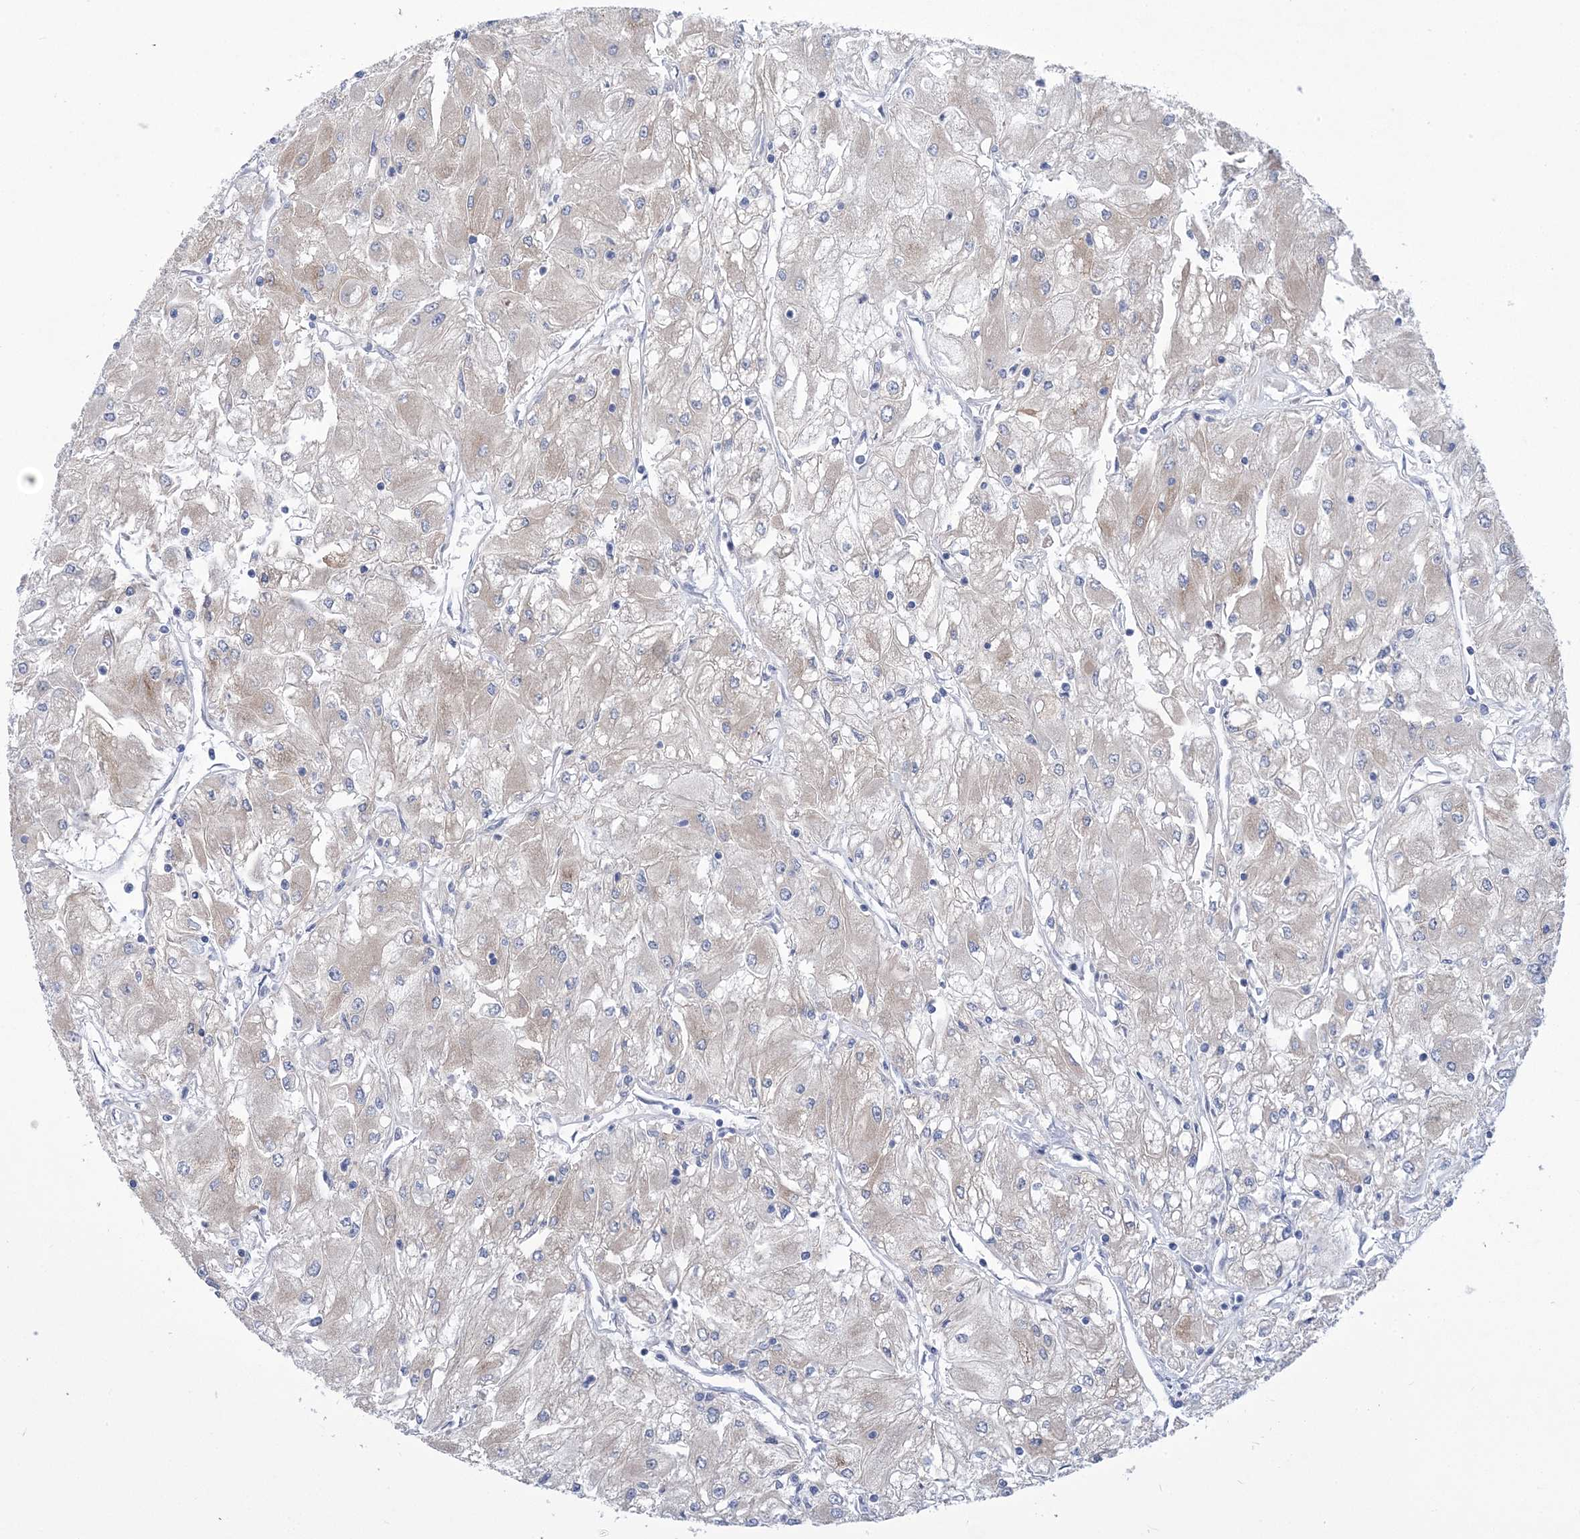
{"staining": {"intensity": "weak", "quantity": "<25%", "location": "cytoplasmic/membranous"}, "tissue": "renal cancer", "cell_type": "Tumor cells", "image_type": "cancer", "snomed": [{"axis": "morphology", "description": "Adenocarcinoma, NOS"}, {"axis": "topography", "description": "Kidney"}], "caption": "Histopathology image shows no significant protein expression in tumor cells of adenocarcinoma (renal).", "gene": "WDR74", "patient": {"sex": "male", "age": 80}}